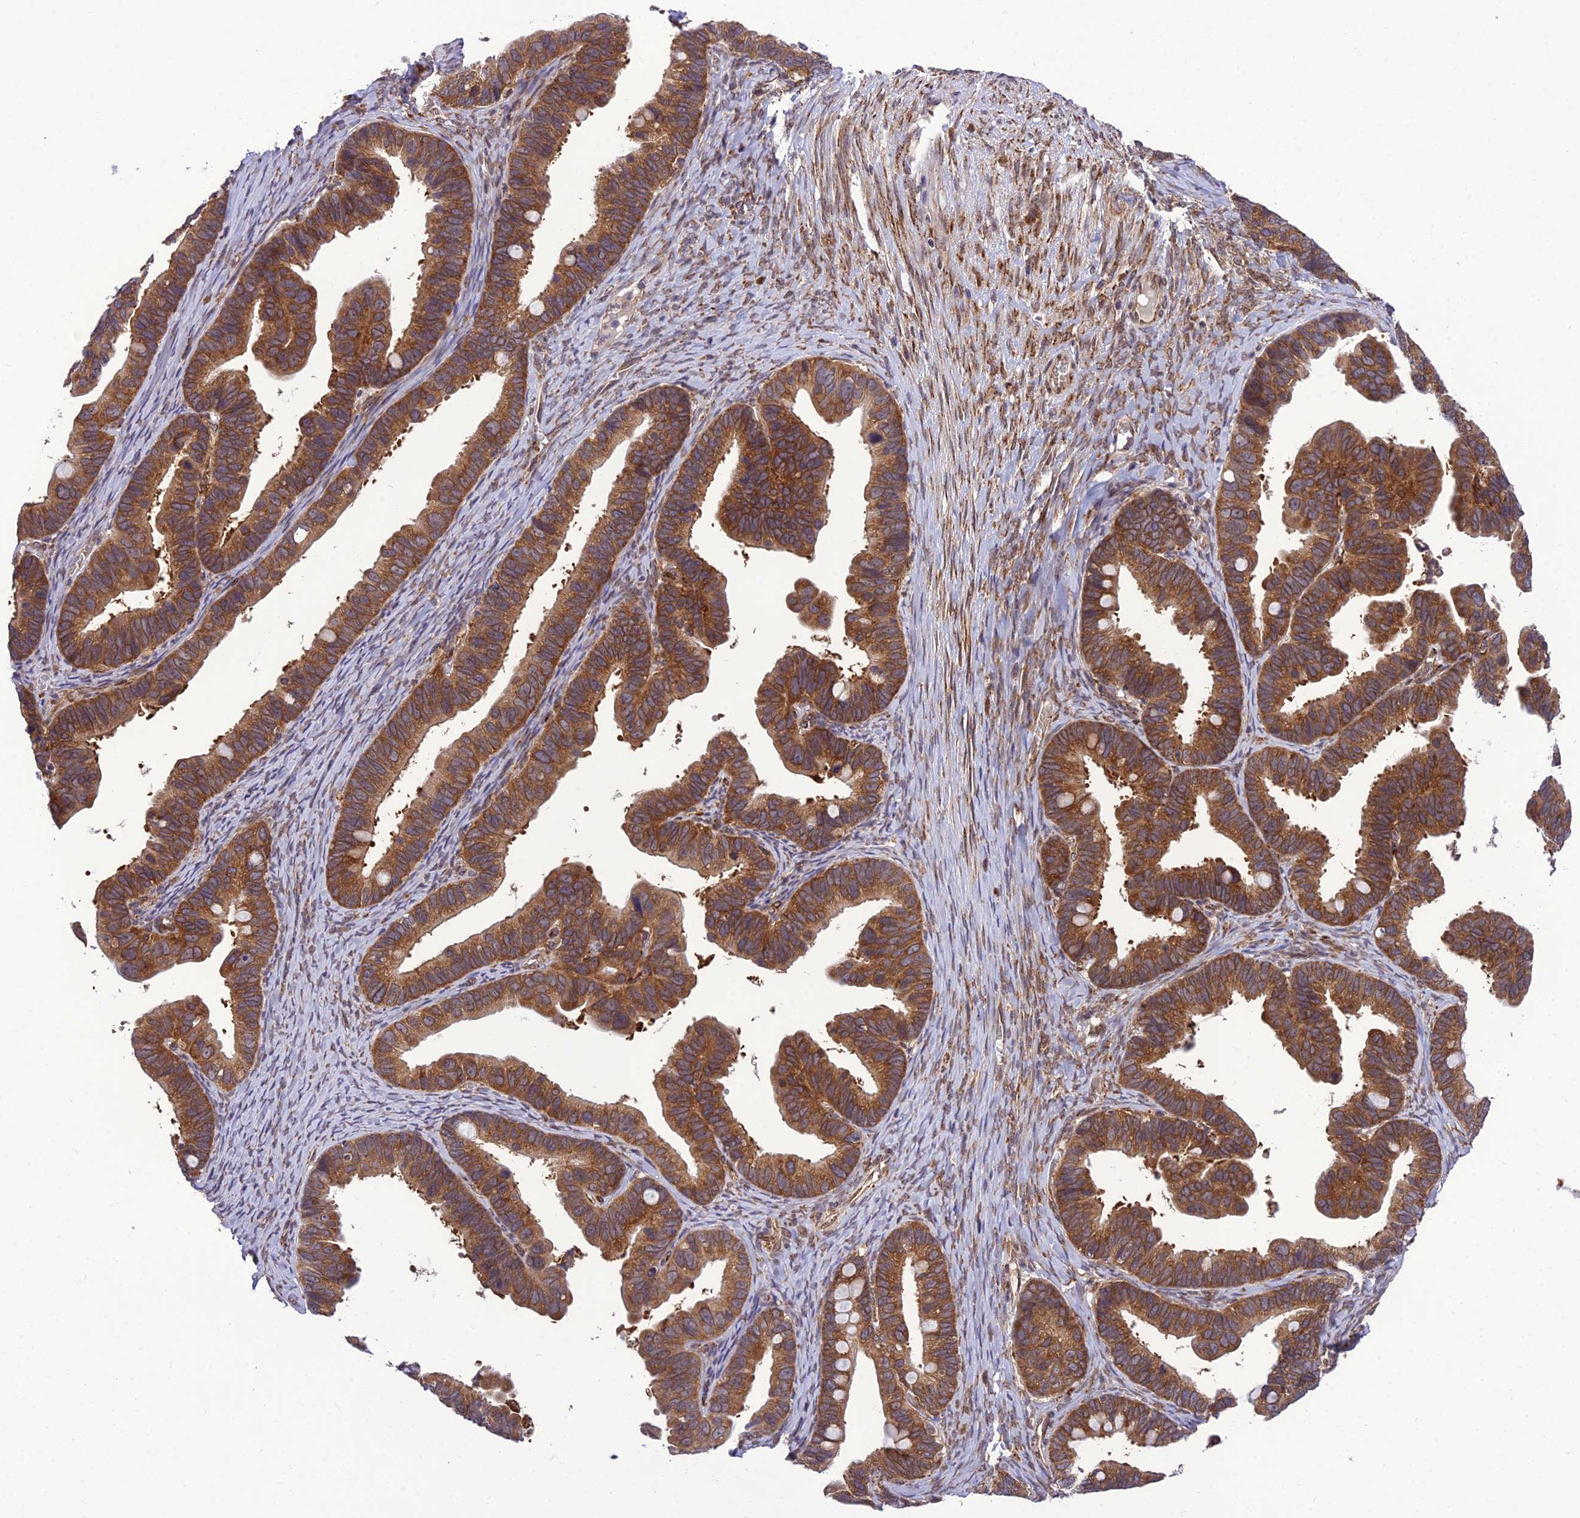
{"staining": {"intensity": "strong", "quantity": ">75%", "location": "cytoplasmic/membranous"}, "tissue": "ovarian cancer", "cell_type": "Tumor cells", "image_type": "cancer", "snomed": [{"axis": "morphology", "description": "Cystadenocarcinoma, serous, NOS"}, {"axis": "topography", "description": "Ovary"}], "caption": "This is an image of immunohistochemistry staining of serous cystadenocarcinoma (ovarian), which shows strong expression in the cytoplasmic/membranous of tumor cells.", "gene": "DHCR7", "patient": {"sex": "female", "age": 56}}